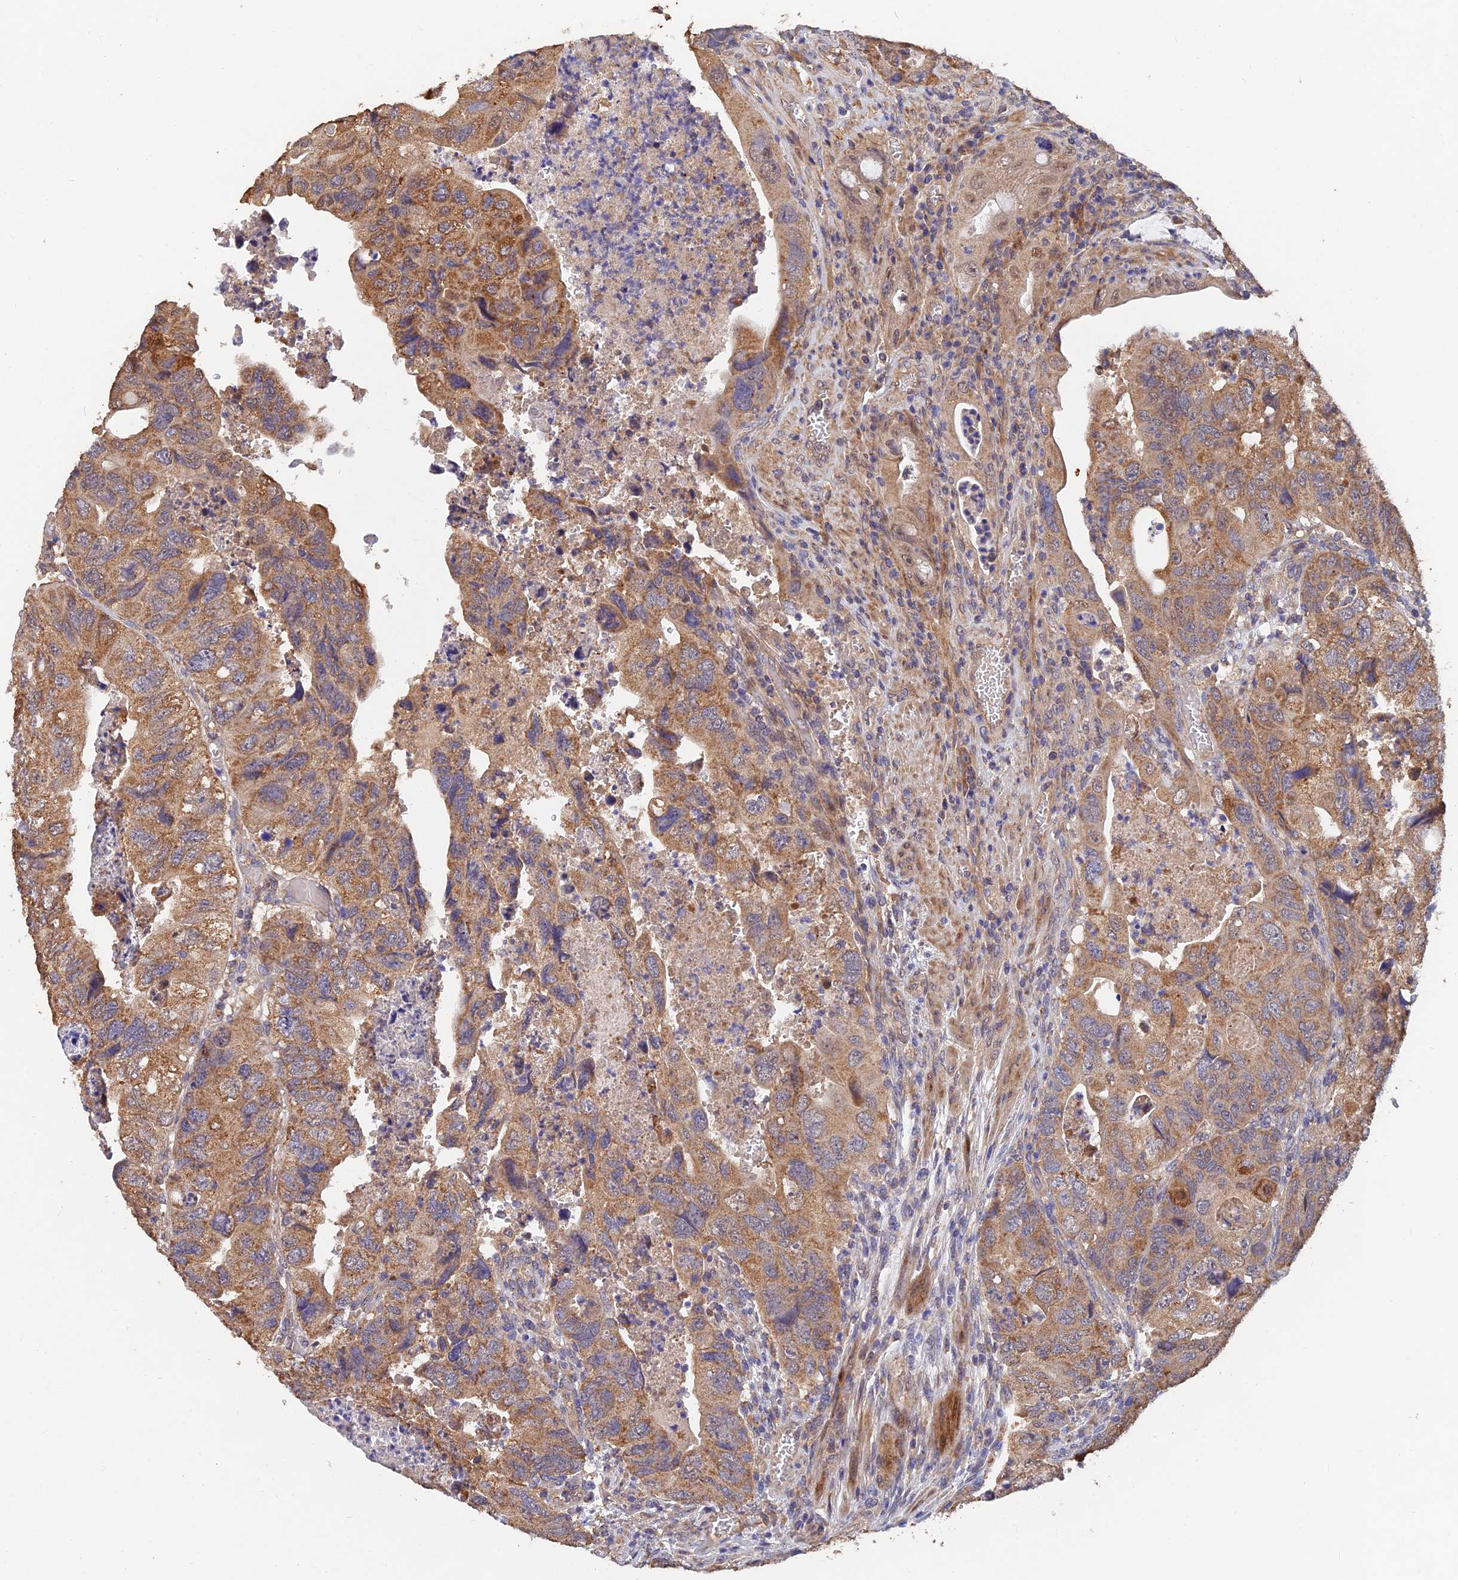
{"staining": {"intensity": "moderate", "quantity": ">75%", "location": "cytoplasmic/membranous"}, "tissue": "colorectal cancer", "cell_type": "Tumor cells", "image_type": "cancer", "snomed": [{"axis": "morphology", "description": "Adenocarcinoma, NOS"}, {"axis": "topography", "description": "Rectum"}], "caption": "Colorectal cancer (adenocarcinoma) stained with a protein marker exhibits moderate staining in tumor cells.", "gene": "SLC38A11", "patient": {"sex": "male", "age": 63}}